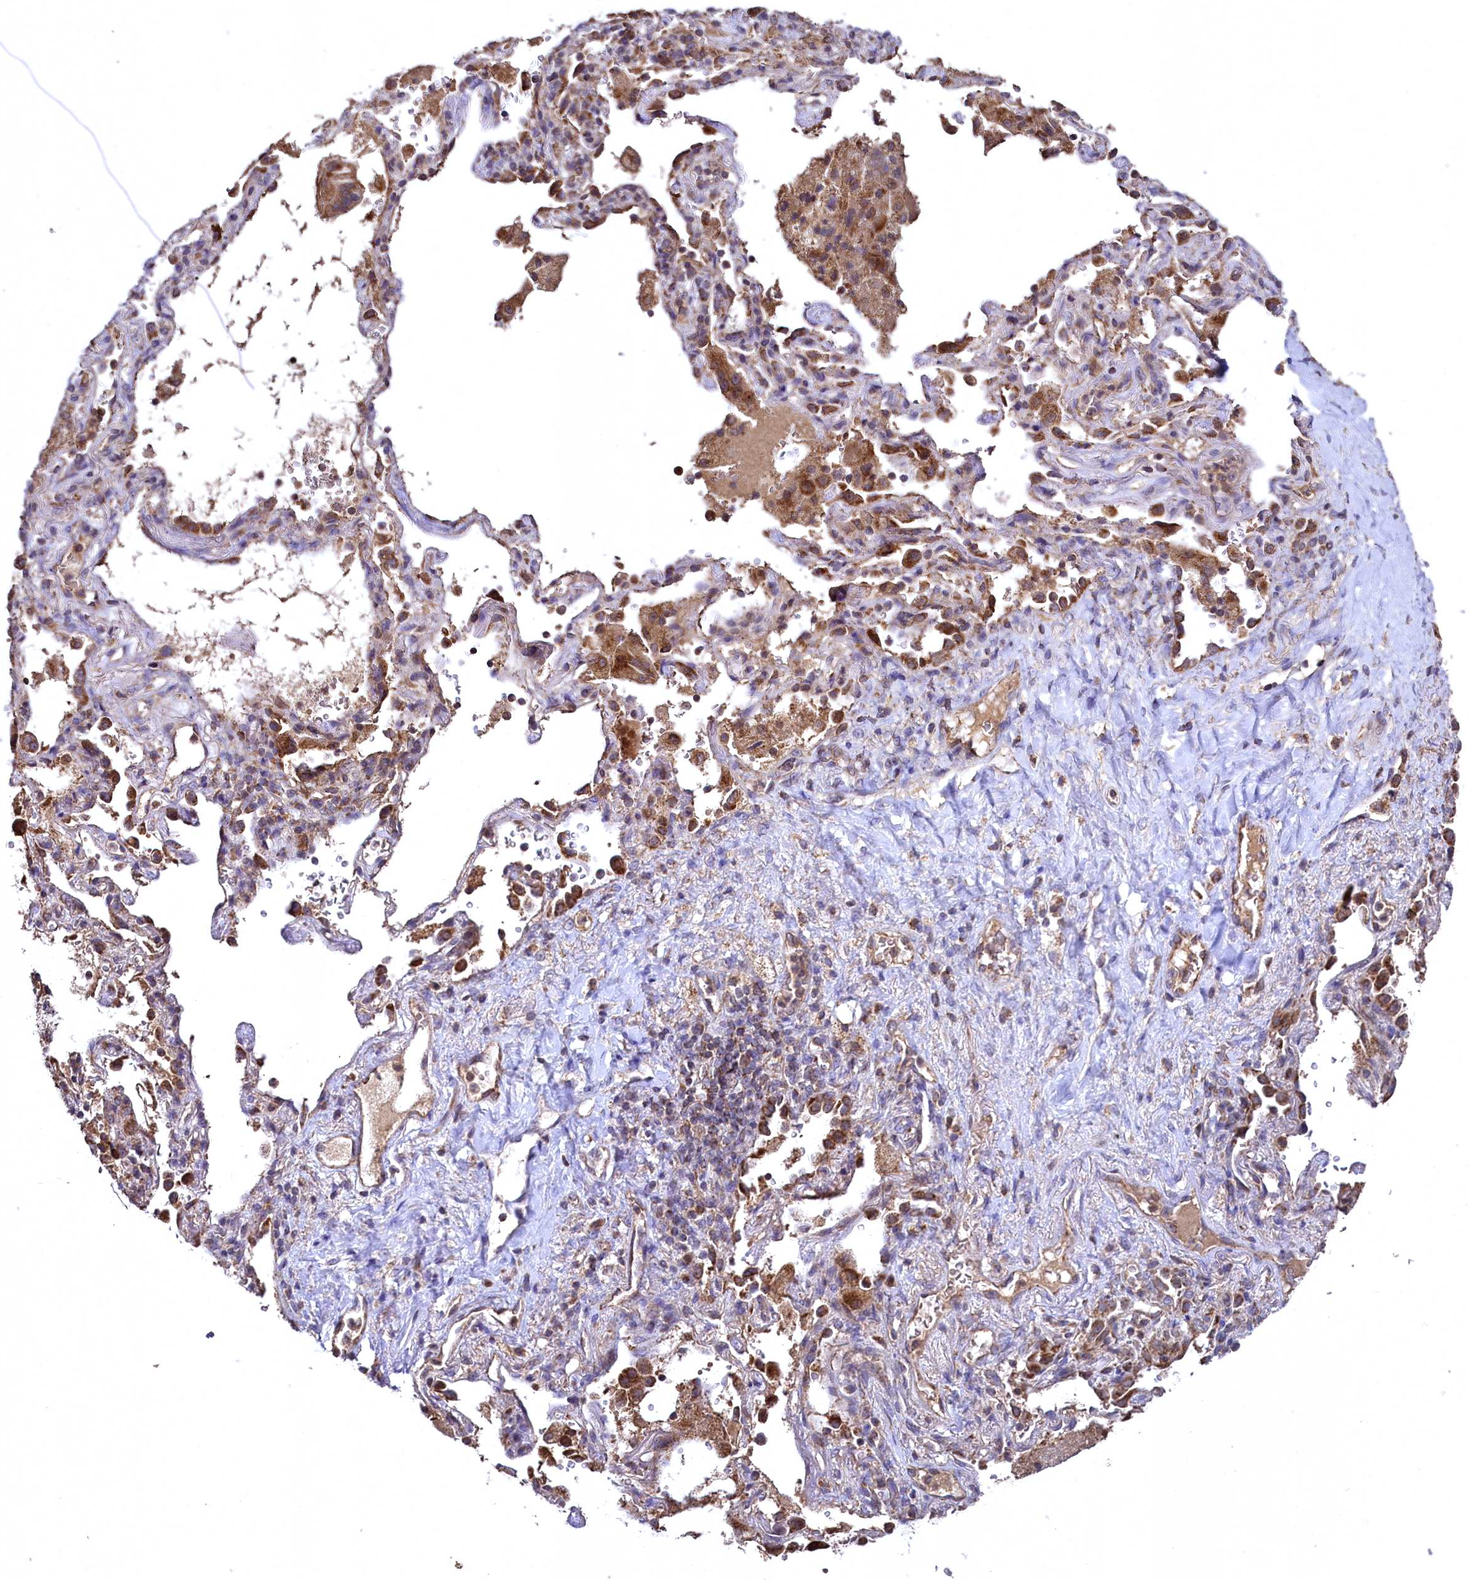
{"staining": {"intensity": "moderate", "quantity": ">75%", "location": "cytoplasmic/membranous"}, "tissue": "lung cancer", "cell_type": "Tumor cells", "image_type": "cancer", "snomed": [{"axis": "morphology", "description": "Squamous cell carcinoma, NOS"}, {"axis": "topography", "description": "Lung"}], "caption": "This is an image of immunohistochemistry staining of squamous cell carcinoma (lung), which shows moderate staining in the cytoplasmic/membranous of tumor cells.", "gene": "METTL4", "patient": {"sex": "female", "age": 73}}